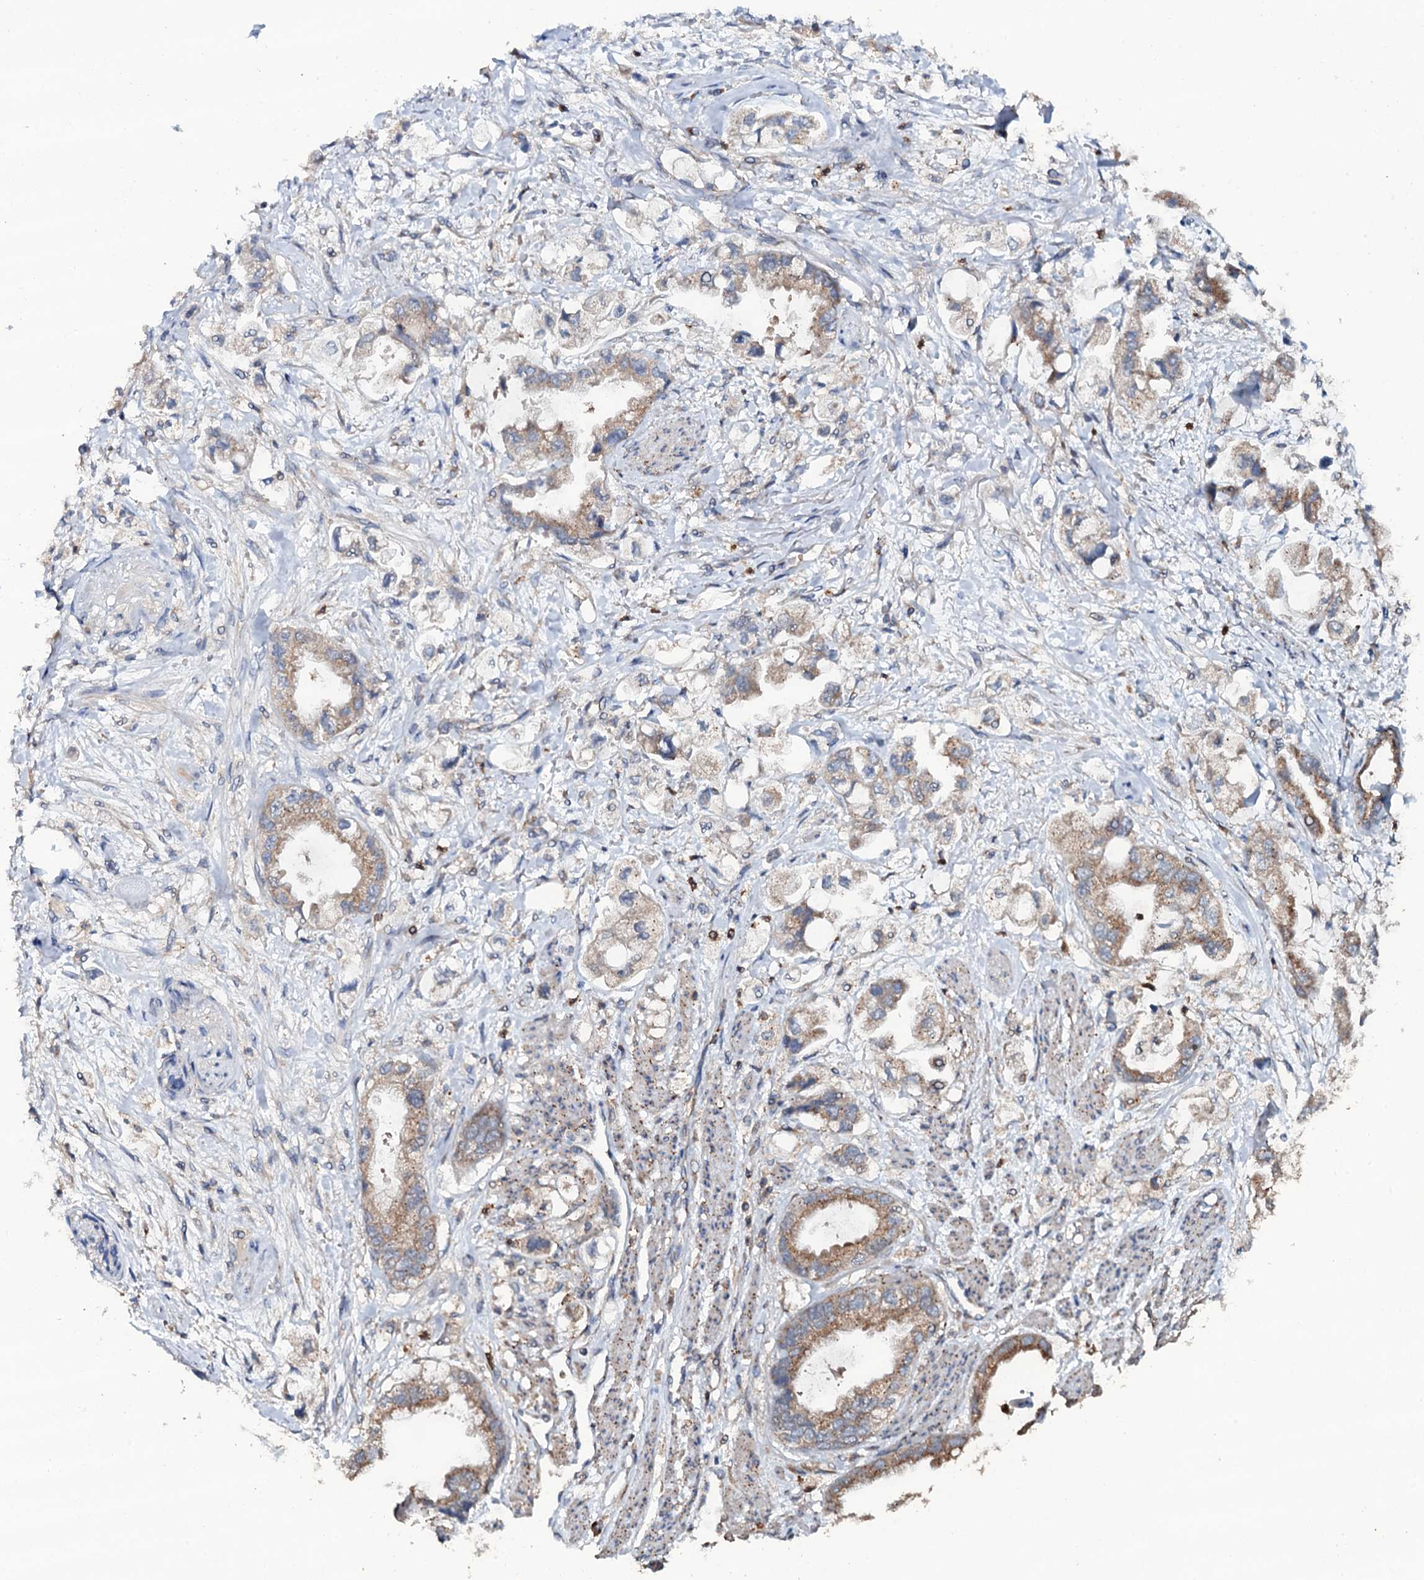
{"staining": {"intensity": "moderate", "quantity": ">75%", "location": "cytoplasmic/membranous"}, "tissue": "stomach cancer", "cell_type": "Tumor cells", "image_type": "cancer", "snomed": [{"axis": "morphology", "description": "Adenocarcinoma, NOS"}, {"axis": "topography", "description": "Stomach"}], "caption": "Tumor cells exhibit medium levels of moderate cytoplasmic/membranous positivity in about >75% of cells in human stomach cancer.", "gene": "GRK2", "patient": {"sex": "male", "age": 62}}